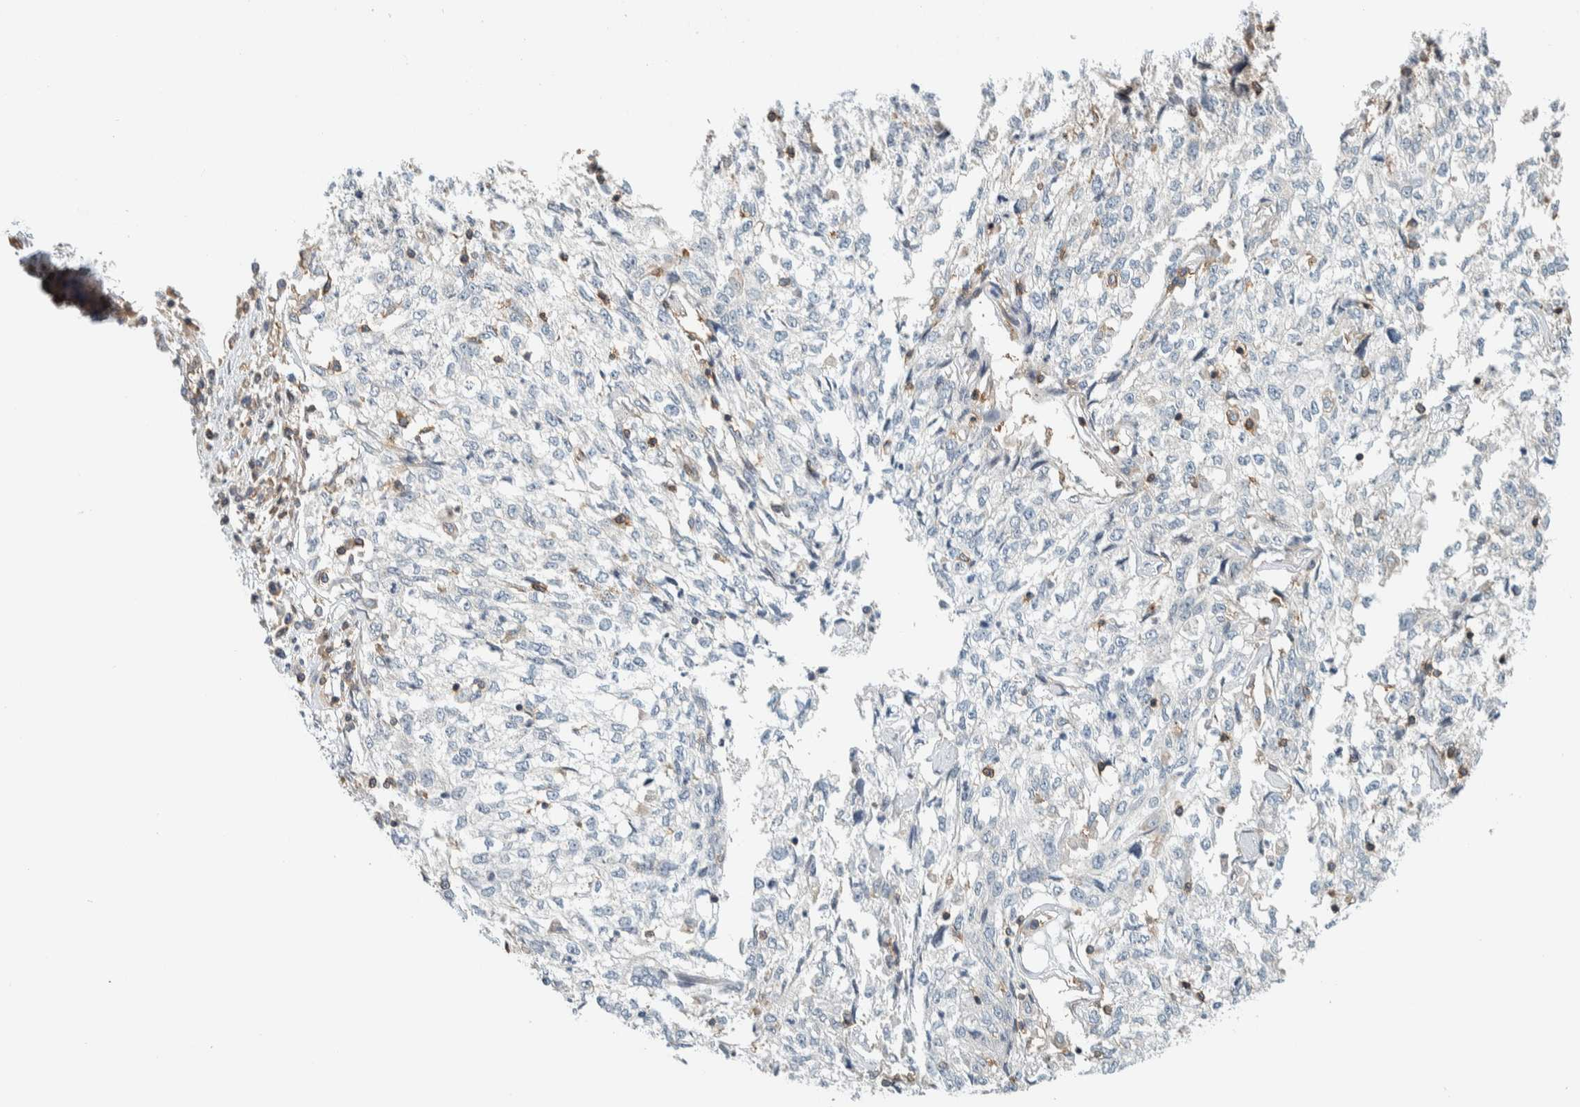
{"staining": {"intensity": "negative", "quantity": "none", "location": "none"}, "tissue": "cervical cancer", "cell_type": "Tumor cells", "image_type": "cancer", "snomed": [{"axis": "morphology", "description": "Squamous cell carcinoma, NOS"}, {"axis": "topography", "description": "Cervix"}], "caption": "A micrograph of squamous cell carcinoma (cervical) stained for a protein reveals no brown staining in tumor cells. The staining was performed using DAB (3,3'-diaminobenzidine) to visualize the protein expression in brown, while the nuclei were stained in blue with hematoxylin (Magnification: 20x).", "gene": "CCDC57", "patient": {"sex": "female", "age": 57}}